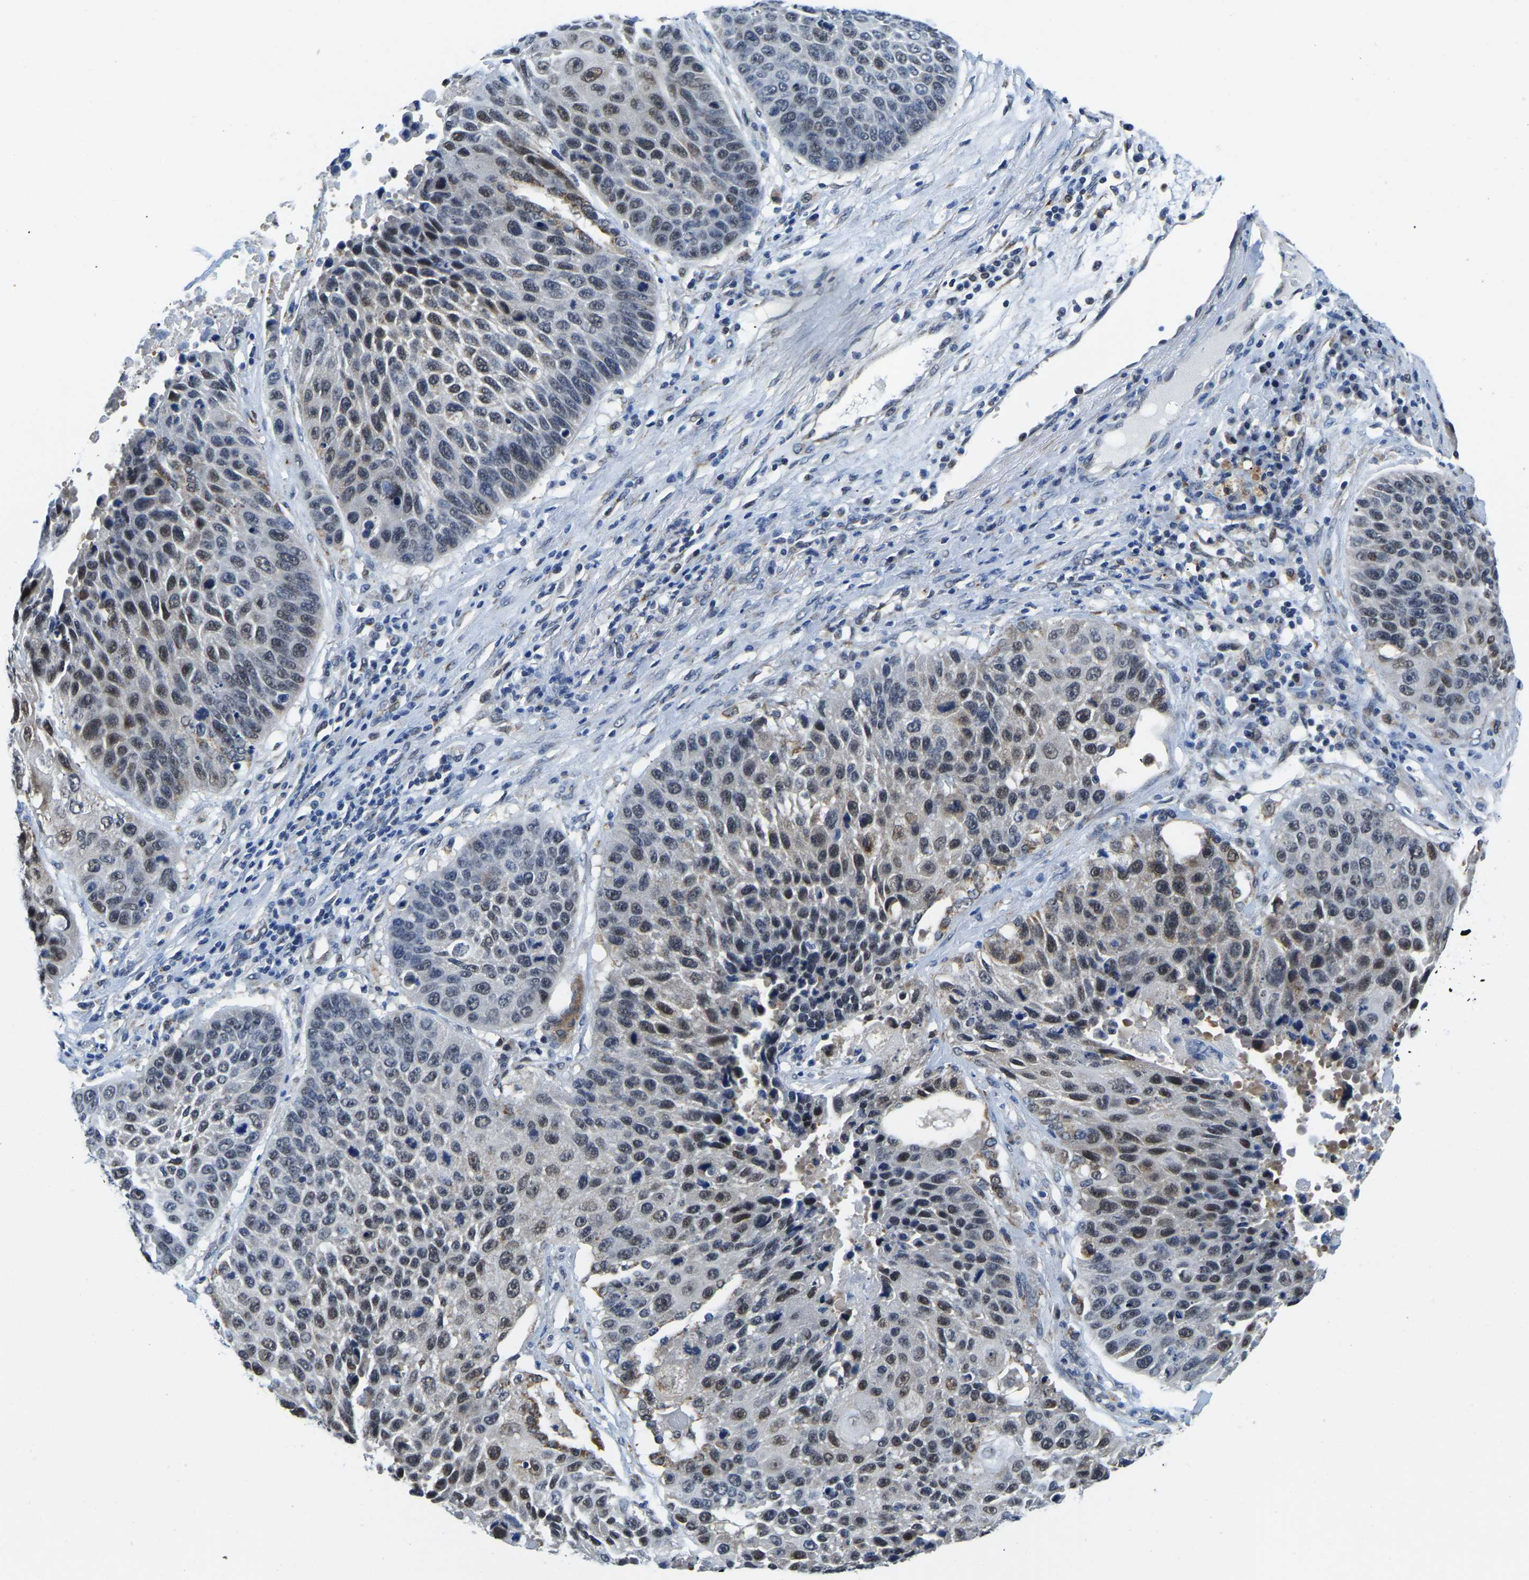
{"staining": {"intensity": "weak", "quantity": "25%-75%", "location": "nuclear"}, "tissue": "lung cancer", "cell_type": "Tumor cells", "image_type": "cancer", "snomed": [{"axis": "morphology", "description": "Squamous cell carcinoma, NOS"}, {"axis": "topography", "description": "Lung"}], "caption": "Weak nuclear staining is seen in approximately 25%-75% of tumor cells in squamous cell carcinoma (lung).", "gene": "BNIP3L", "patient": {"sex": "male", "age": 61}}